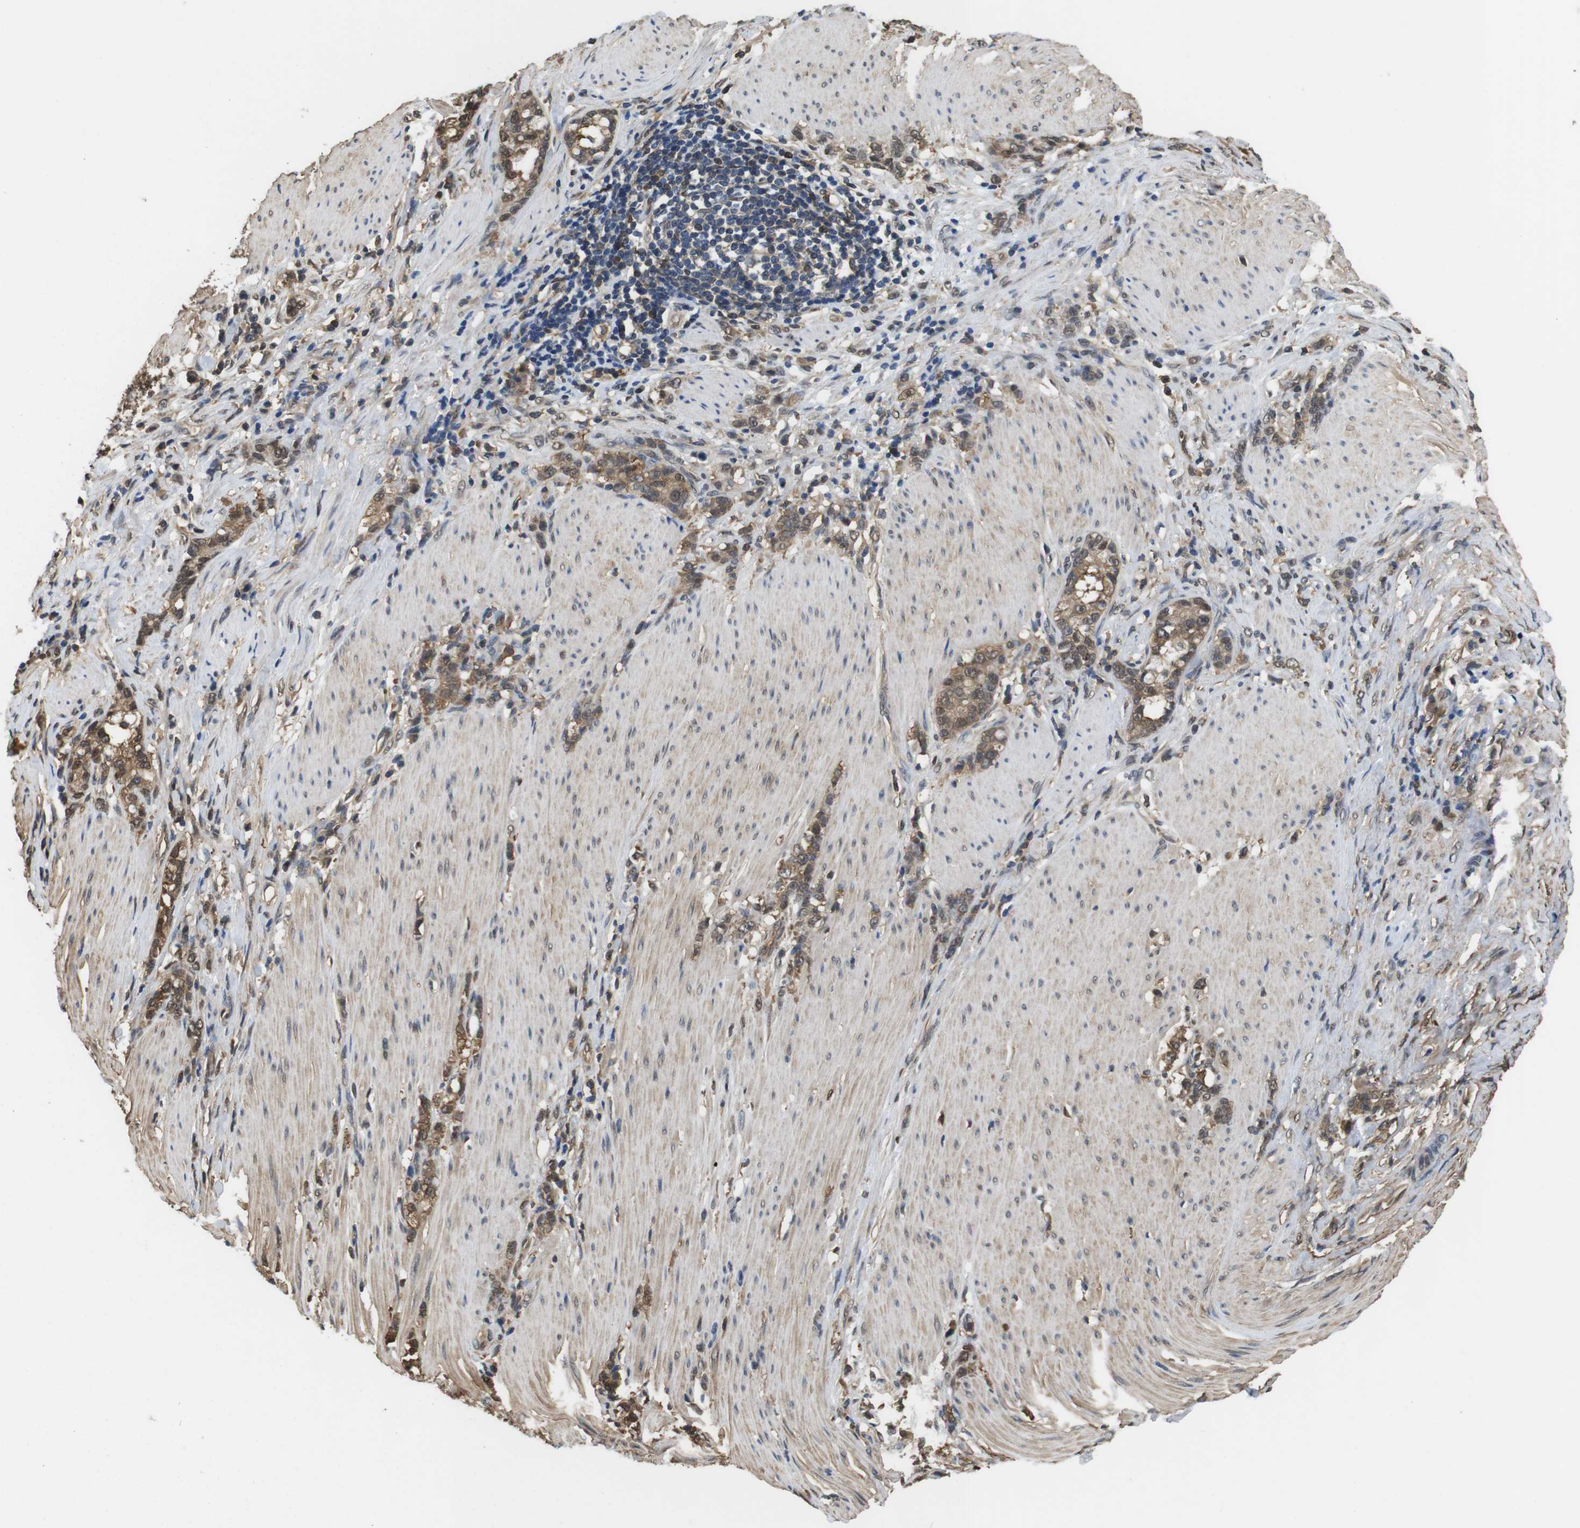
{"staining": {"intensity": "moderate", "quantity": ">75%", "location": "cytoplasmic/membranous,nuclear"}, "tissue": "stomach cancer", "cell_type": "Tumor cells", "image_type": "cancer", "snomed": [{"axis": "morphology", "description": "Adenocarcinoma, NOS"}, {"axis": "topography", "description": "Stomach, lower"}], "caption": "The photomicrograph displays immunohistochemical staining of stomach cancer (adenocarcinoma). There is moderate cytoplasmic/membranous and nuclear expression is identified in approximately >75% of tumor cells.", "gene": "LDHA", "patient": {"sex": "male", "age": 88}}